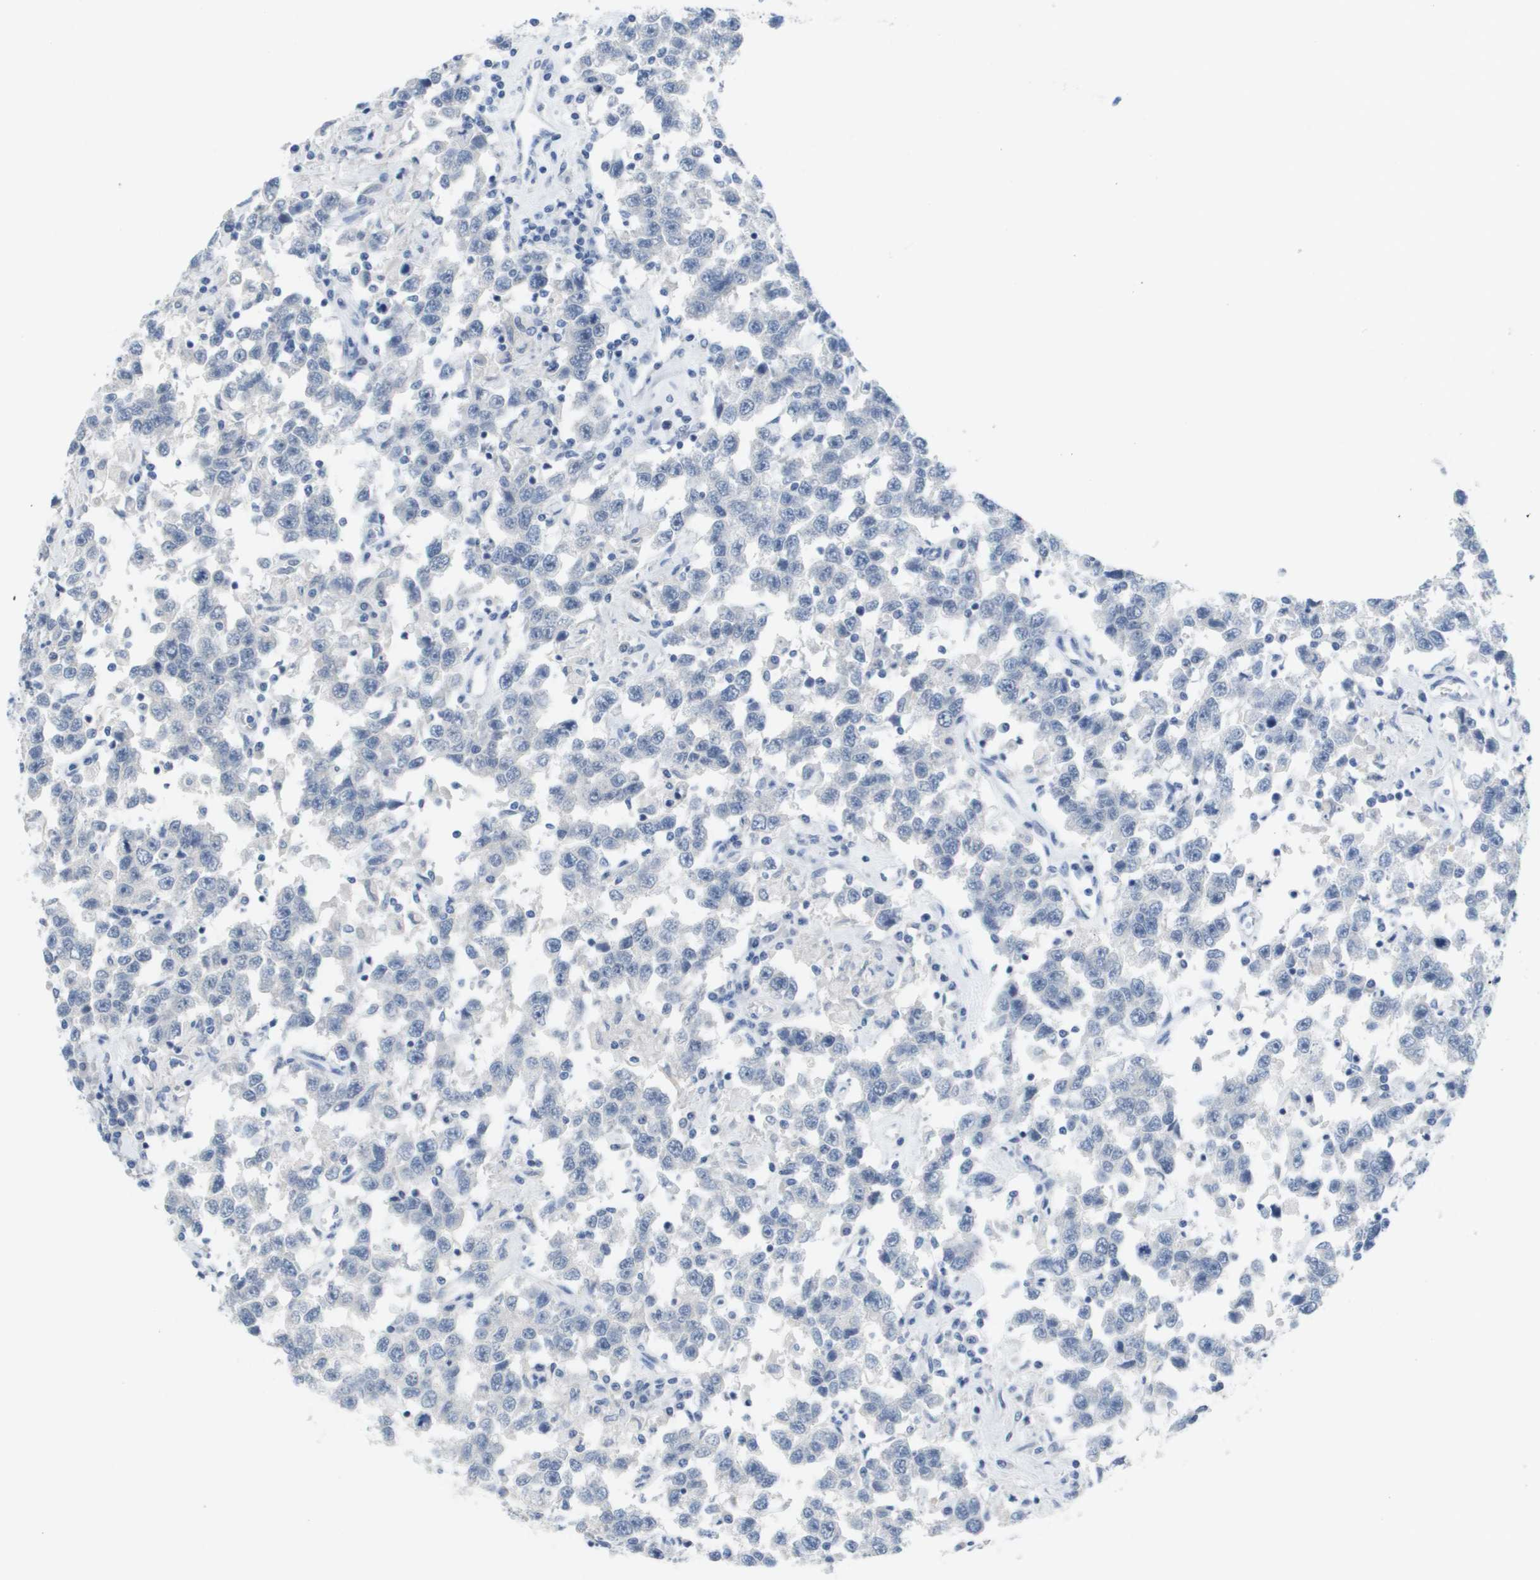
{"staining": {"intensity": "negative", "quantity": "none", "location": "none"}, "tissue": "testis cancer", "cell_type": "Tumor cells", "image_type": "cancer", "snomed": [{"axis": "morphology", "description": "Seminoma, NOS"}, {"axis": "topography", "description": "Testis"}], "caption": "DAB immunohistochemical staining of testis cancer (seminoma) exhibits no significant staining in tumor cells.", "gene": "PDE4A", "patient": {"sex": "male", "age": 41}}